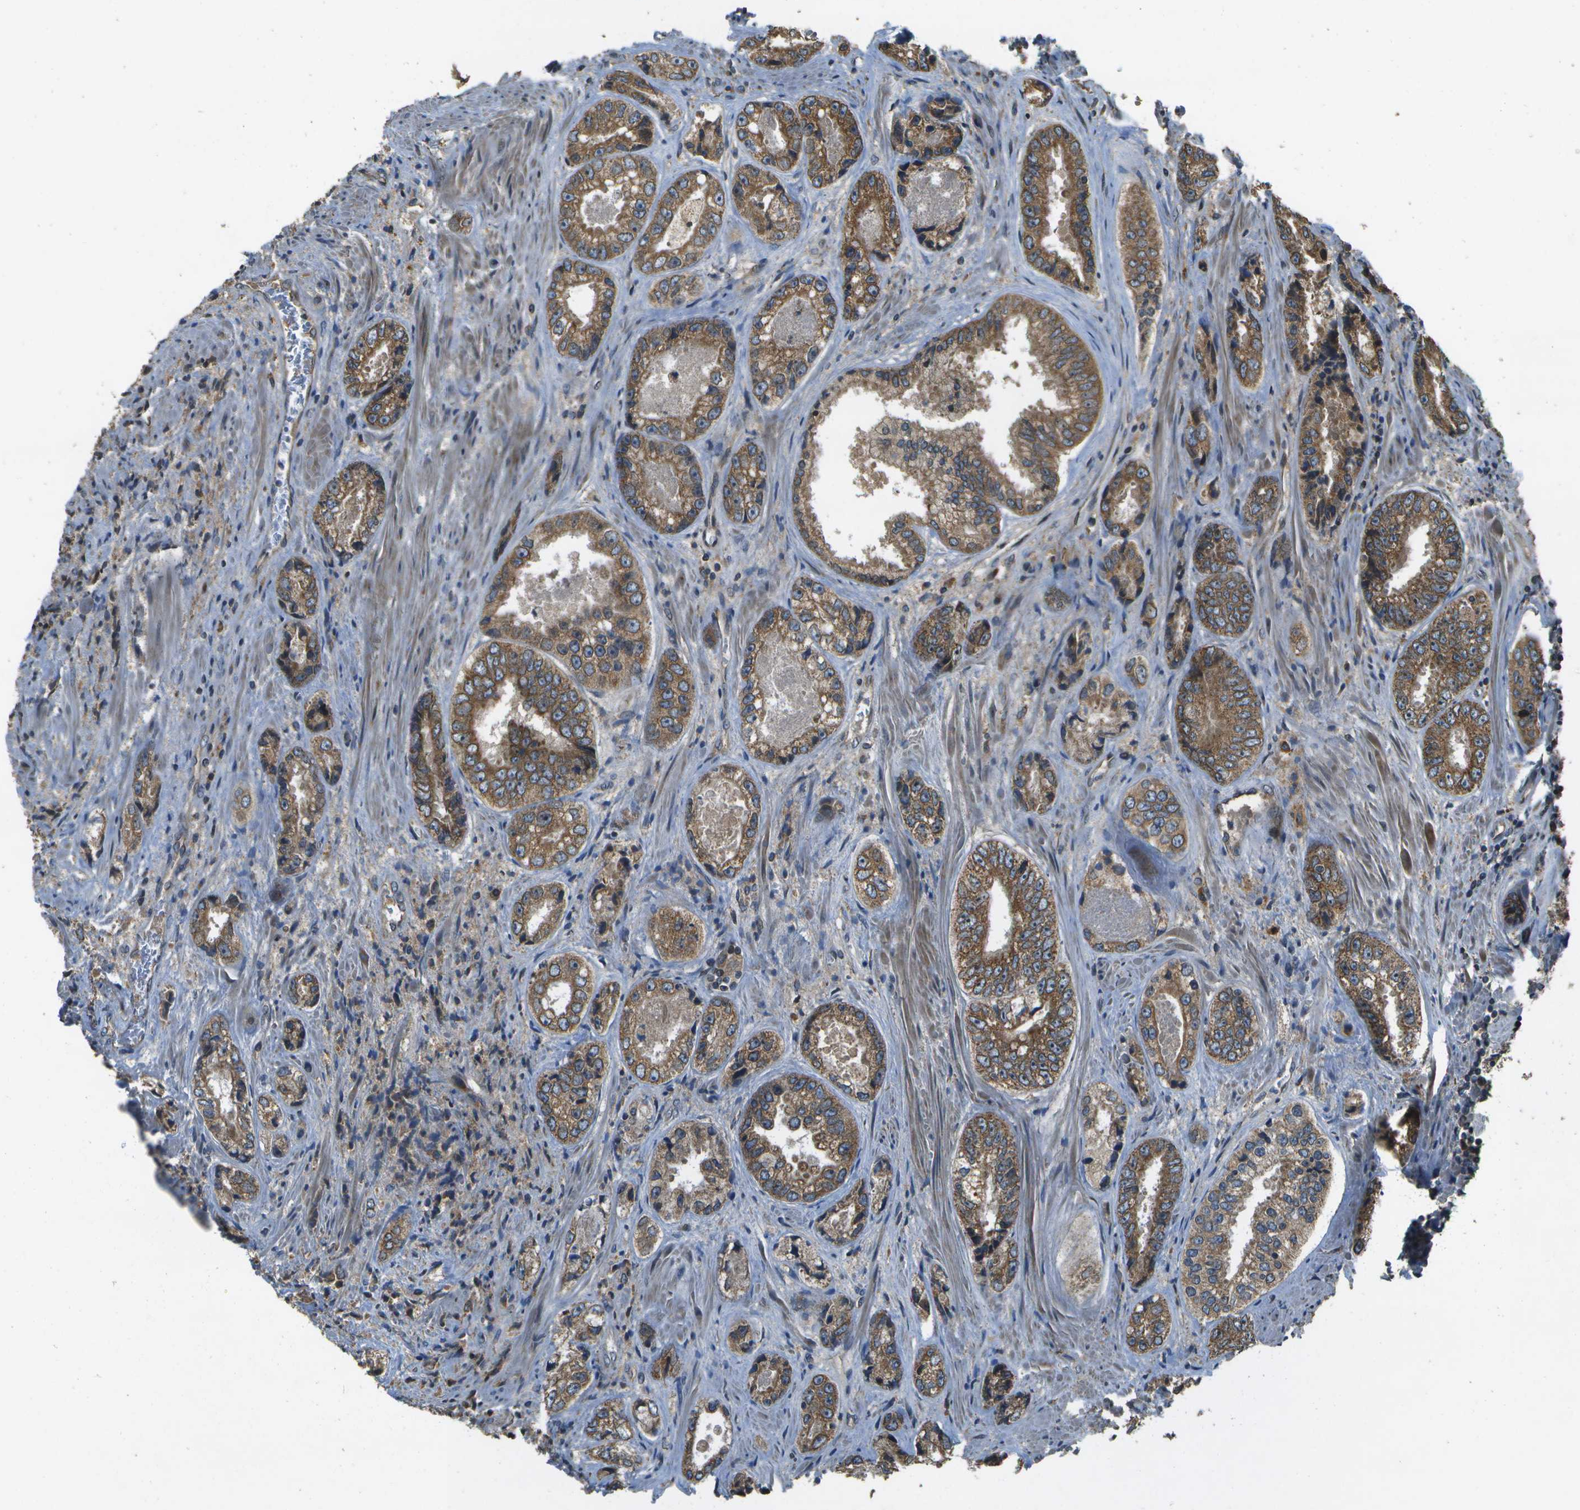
{"staining": {"intensity": "moderate", "quantity": ">75%", "location": "cytoplasmic/membranous"}, "tissue": "prostate cancer", "cell_type": "Tumor cells", "image_type": "cancer", "snomed": [{"axis": "morphology", "description": "Adenocarcinoma, High grade"}, {"axis": "topography", "description": "Prostate"}], "caption": "Human prostate high-grade adenocarcinoma stained with a protein marker exhibits moderate staining in tumor cells.", "gene": "HFE", "patient": {"sex": "male", "age": 61}}